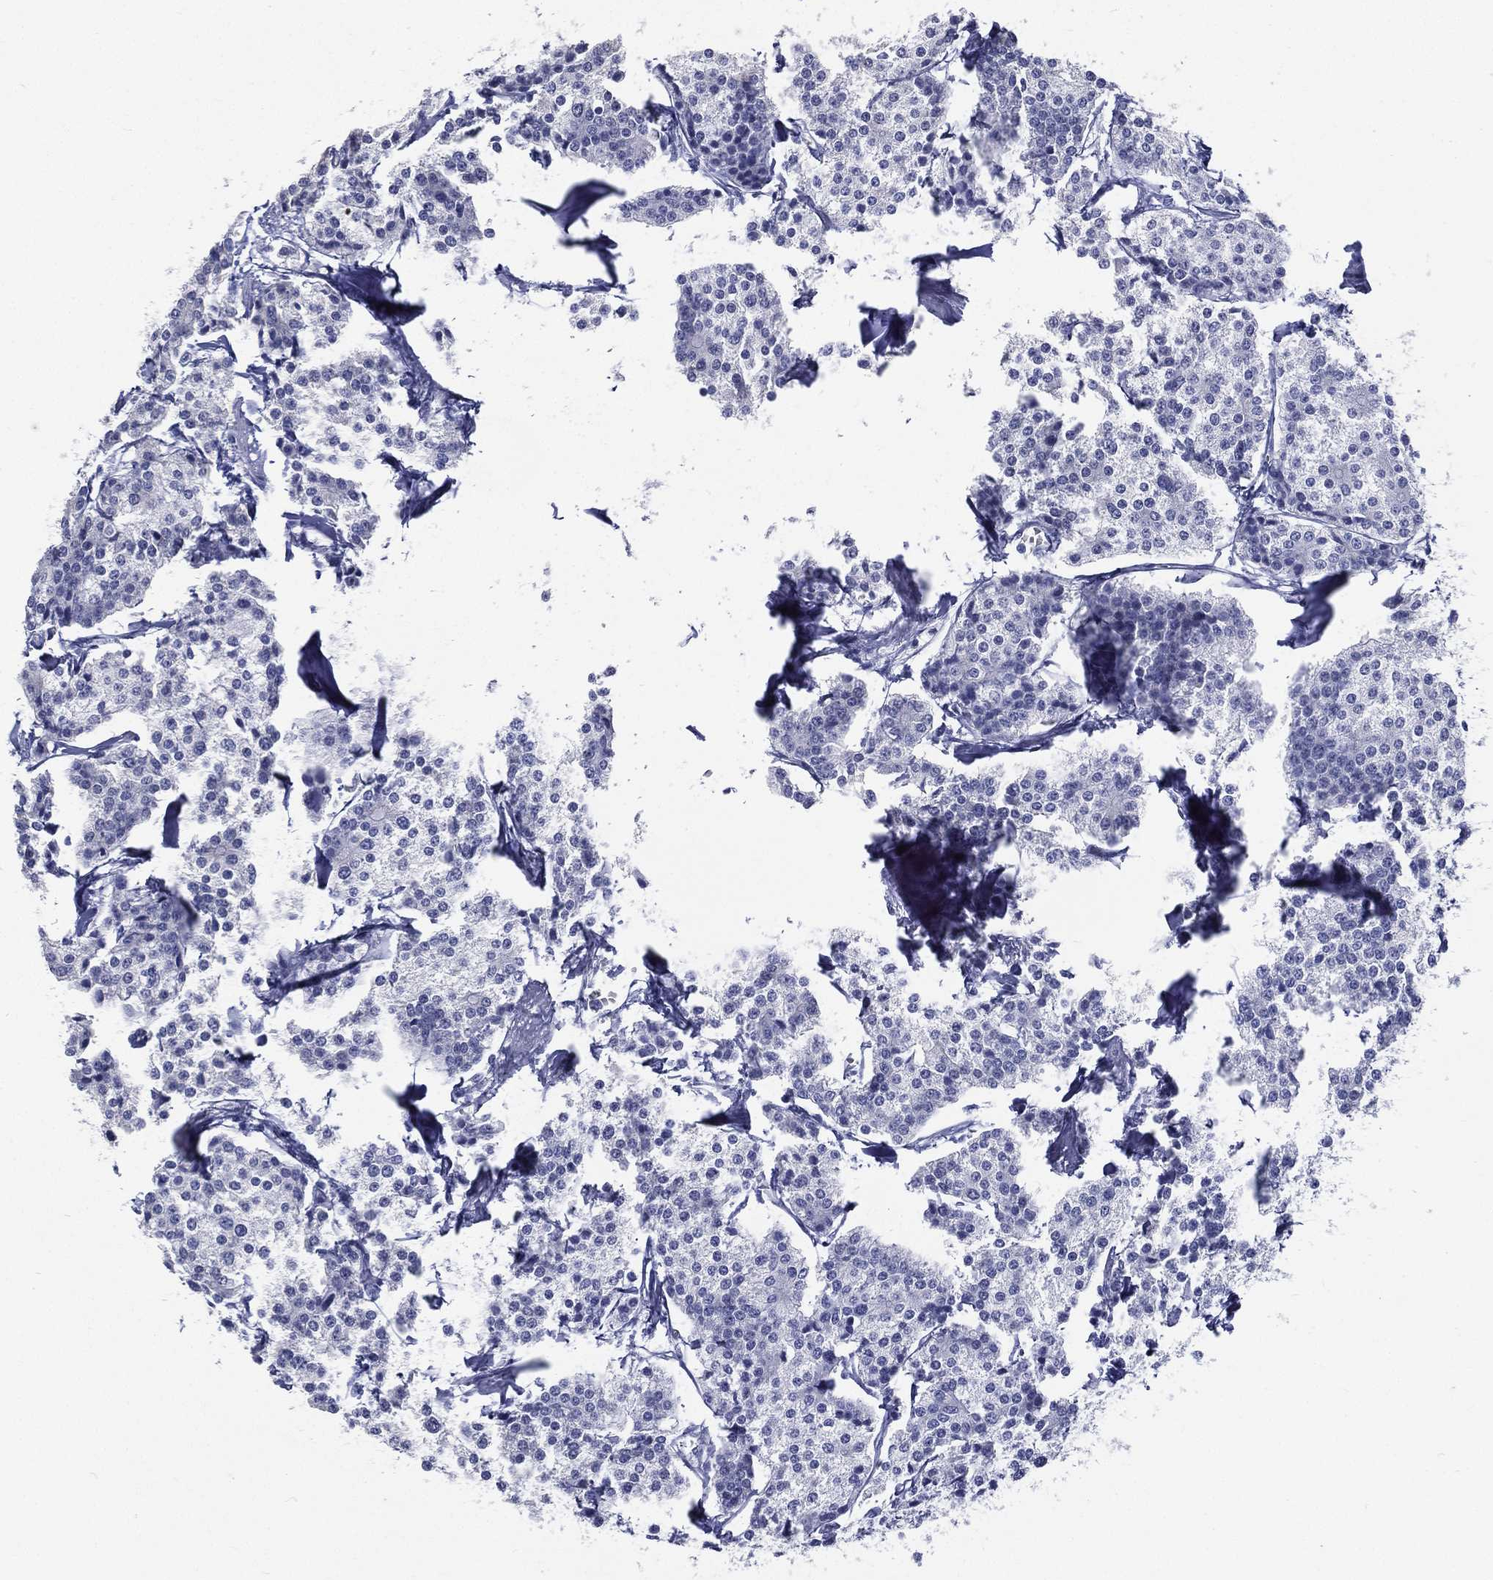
{"staining": {"intensity": "negative", "quantity": "none", "location": "none"}, "tissue": "carcinoid", "cell_type": "Tumor cells", "image_type": "cancer", "snomed": [{"axis": "morphology", "description": "Carcinoid, malignant, NOS"}, {"axis": "topography", "description": "Small intestine"}], "caption": "Immunohistochemical staining of human carcinoid shows no significant positivity in tumor cells.", "gene": "RSPH4A", "patient": {"sex": "female", "age": 65}}